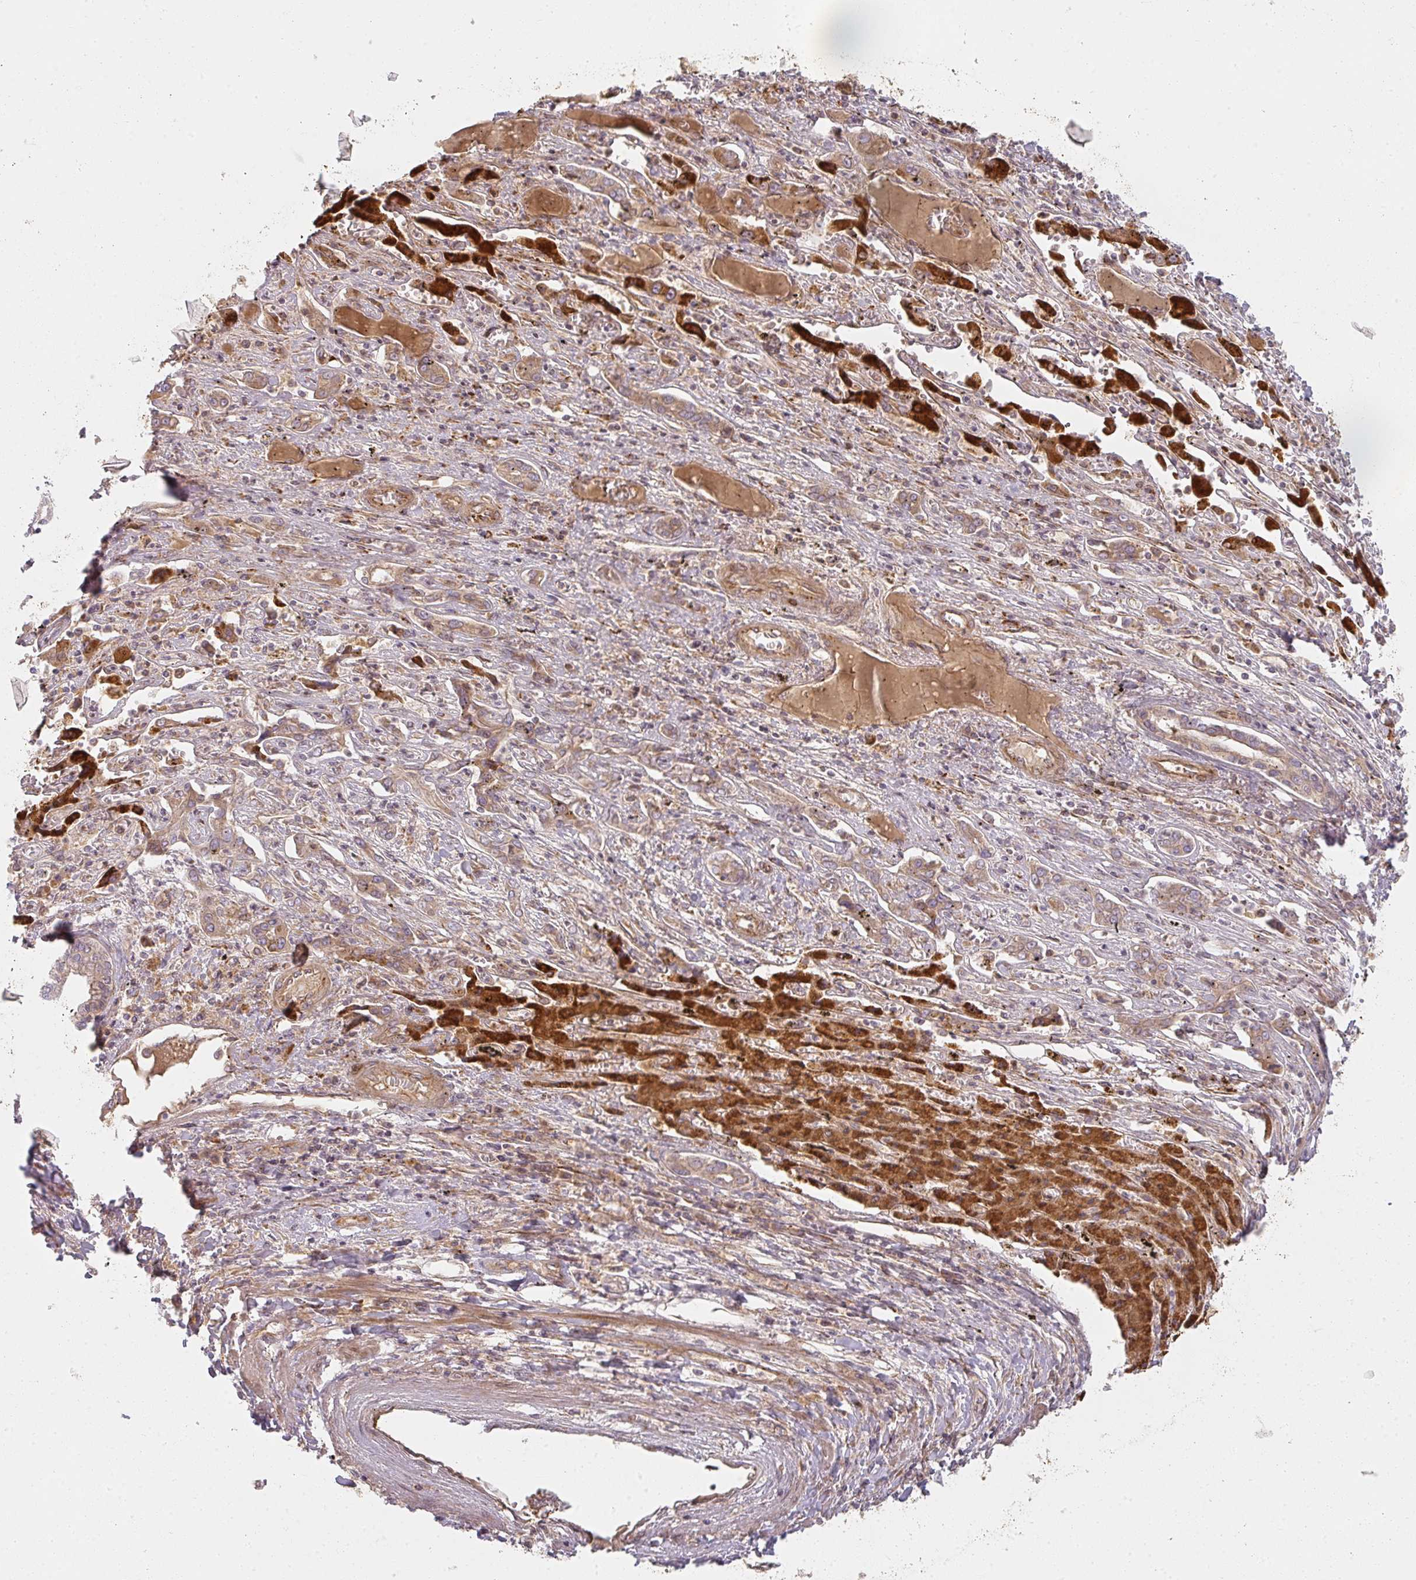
{"staining": {"intensity": "weak", "quantity": ">75%", "location": "cytoplasmic/membranous"}, "tissue": "liver cancer", "cell_type": "Tumor cells", "image_type": "cancer", "snomed": [{"axis": "morphology", "description": "Cholangiocarcinoma"}, {"axis": "topography", "description": "Liver"}], "caption": "Immunohistochemical staining of liver cancer displays low levels of weak cytoplasmic/membranous staining in approximately >75% of tumor cells. Using DAB (3,3'-diaminobenzidine) (brown) and hematoxylin (blue) stains, captured at high magnification using brightfield microscopy.", "gene": "CNOT1", "patient": {"sex": "male", "age": 67}}